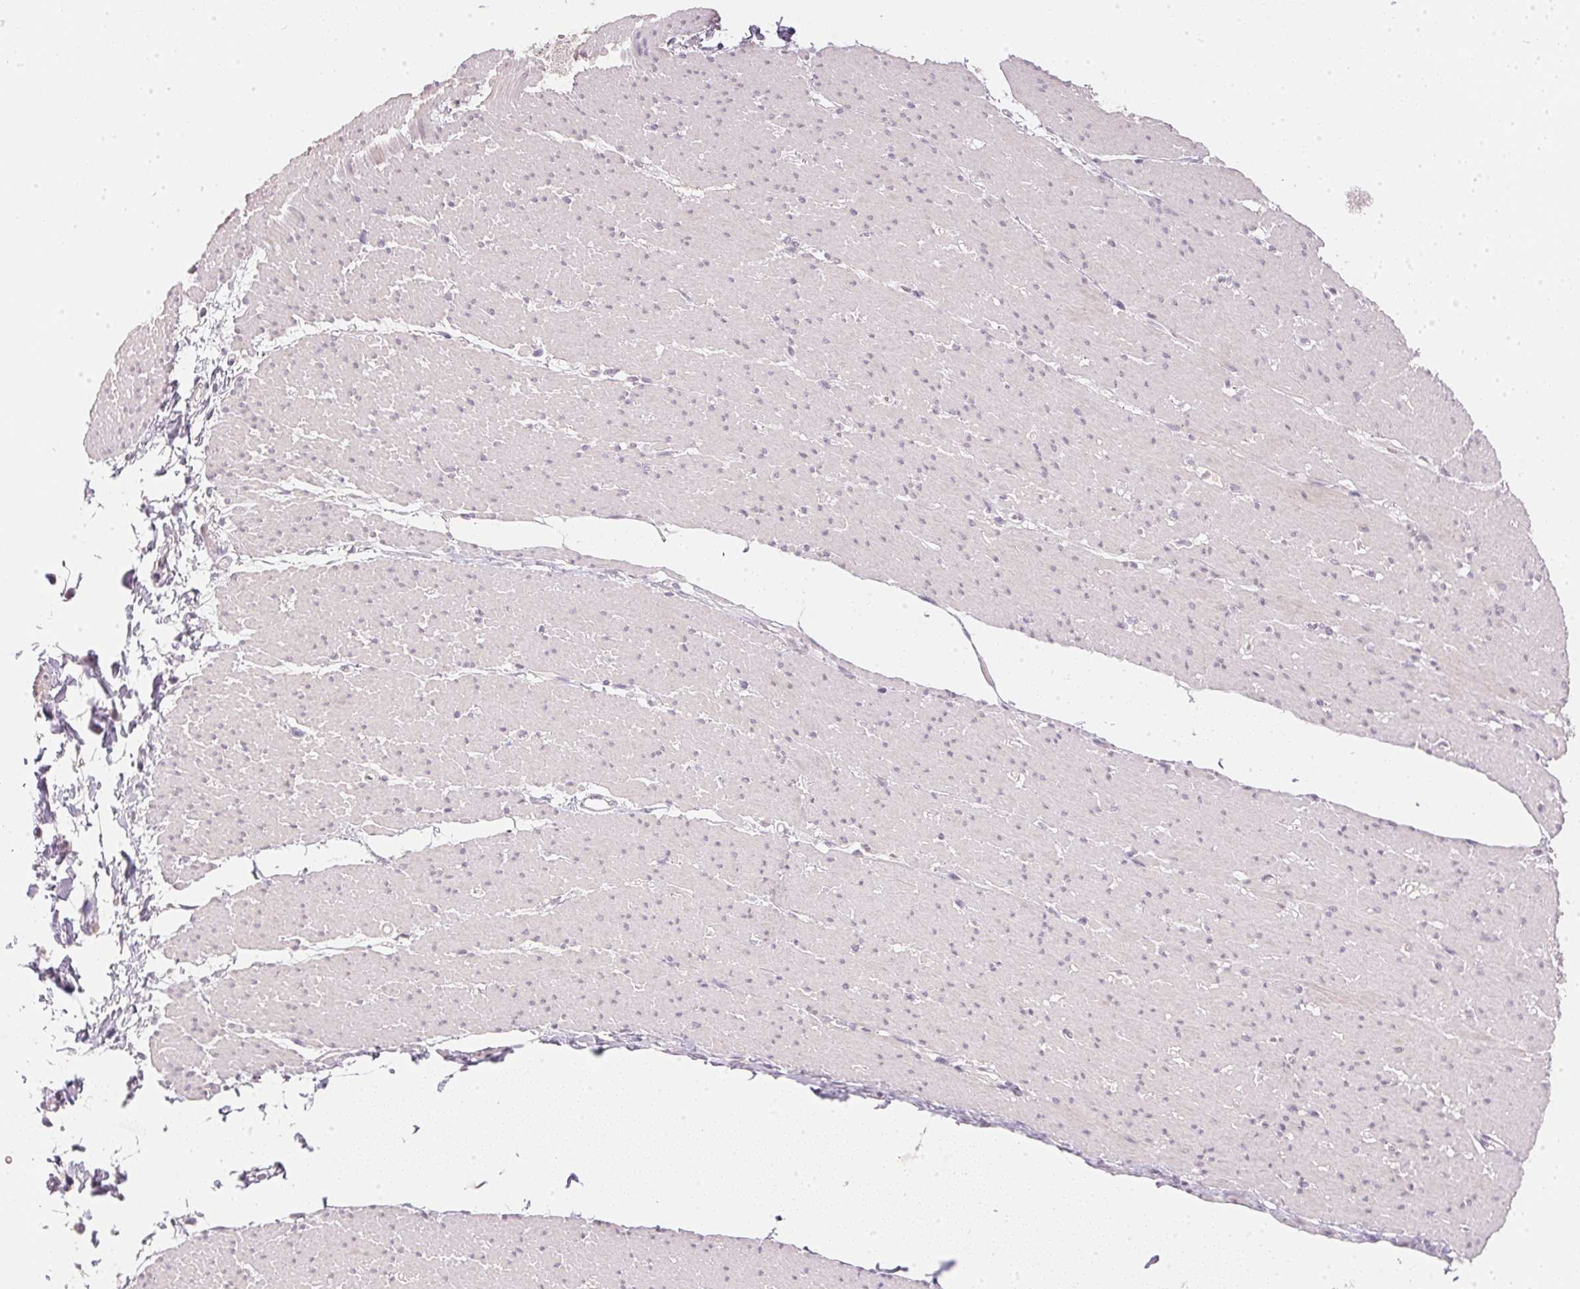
{"staining": {"intensity": "negative", "quantity": "none", "location": "none"}, "tissue": "smooth muscle", "cell_type": "Smooth muscle cells", "image_type": "normal", "snomed": [{"axis": "morphology", "description": "Normal tissue, NOS"}, {"axis": "topography", "description": "Smooth muscle"}, {"axis": "topography", "description": "Rectum"}], "caption": "Smooth muscle cells are negative for protein expression in unremarkable human smooth muscle. (DAB immunohistochemistry visualized using brightfield microscopy, high magnification).", "gene": "DHCR24", "patient": {"sex": "male", "age": 53}}